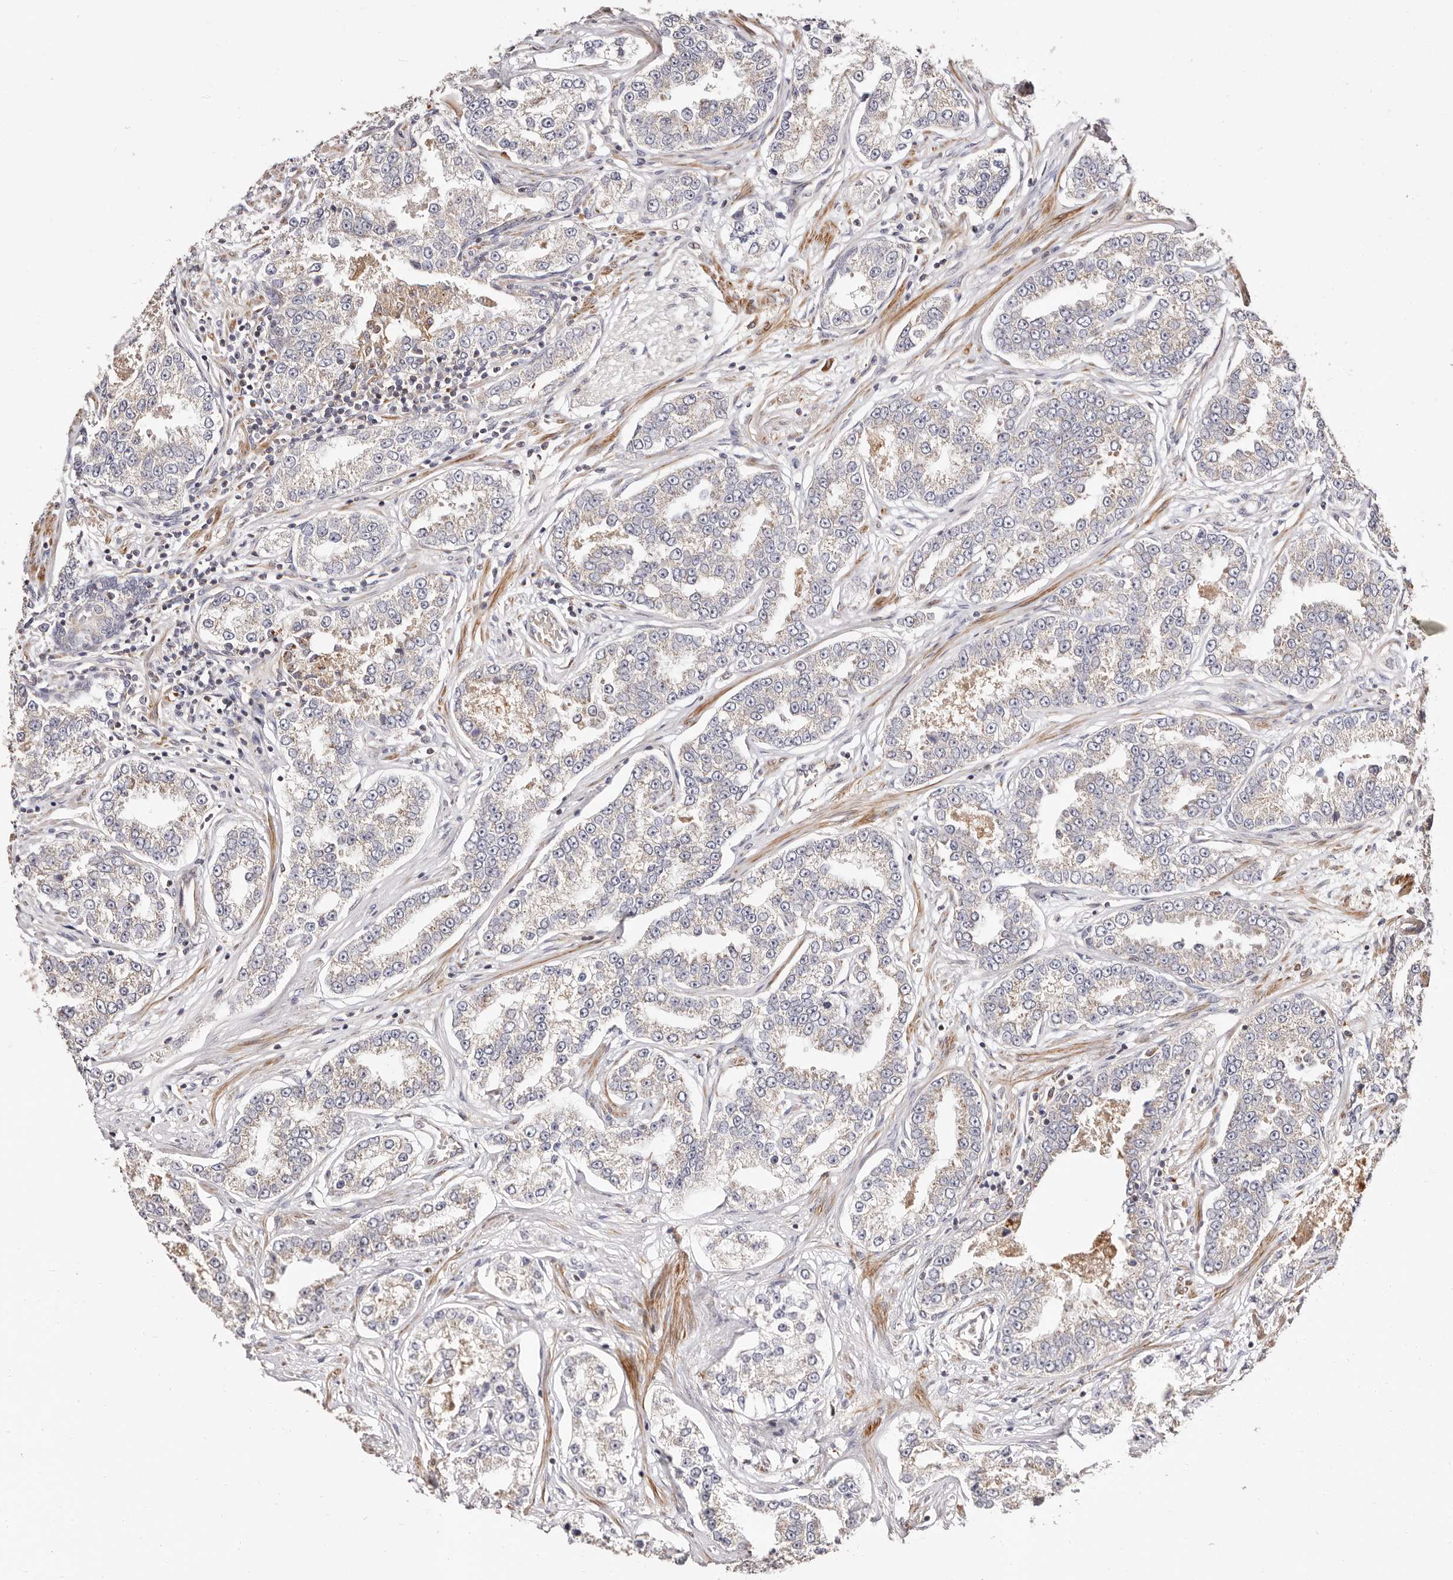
{"staining": {"intensity": "negative", "quantity": "none", "location": "none"}, "tissue": "prostate cancer", "cell_type": "Tumor cells", "image_type": "cancer", "snomed": [{"axis": "morphology", "description": "Normal tissue, NOS"}, {"axis": "morphology", "description": "Adenocarcinoma, High grade"}, {"axis": "topography", "description": "Prostate"}], "caption": "IHC of prostate high-grade adenocarcinoma demonstrates no expression in tumor cells. (DAB (3,3'-diaminobenzidine) immunohistochemistry (IHC) visualized using brightfield microscopy, high magnification).", "gene": "MAPK1", "patient": {"sex": "male", "age": 83}}